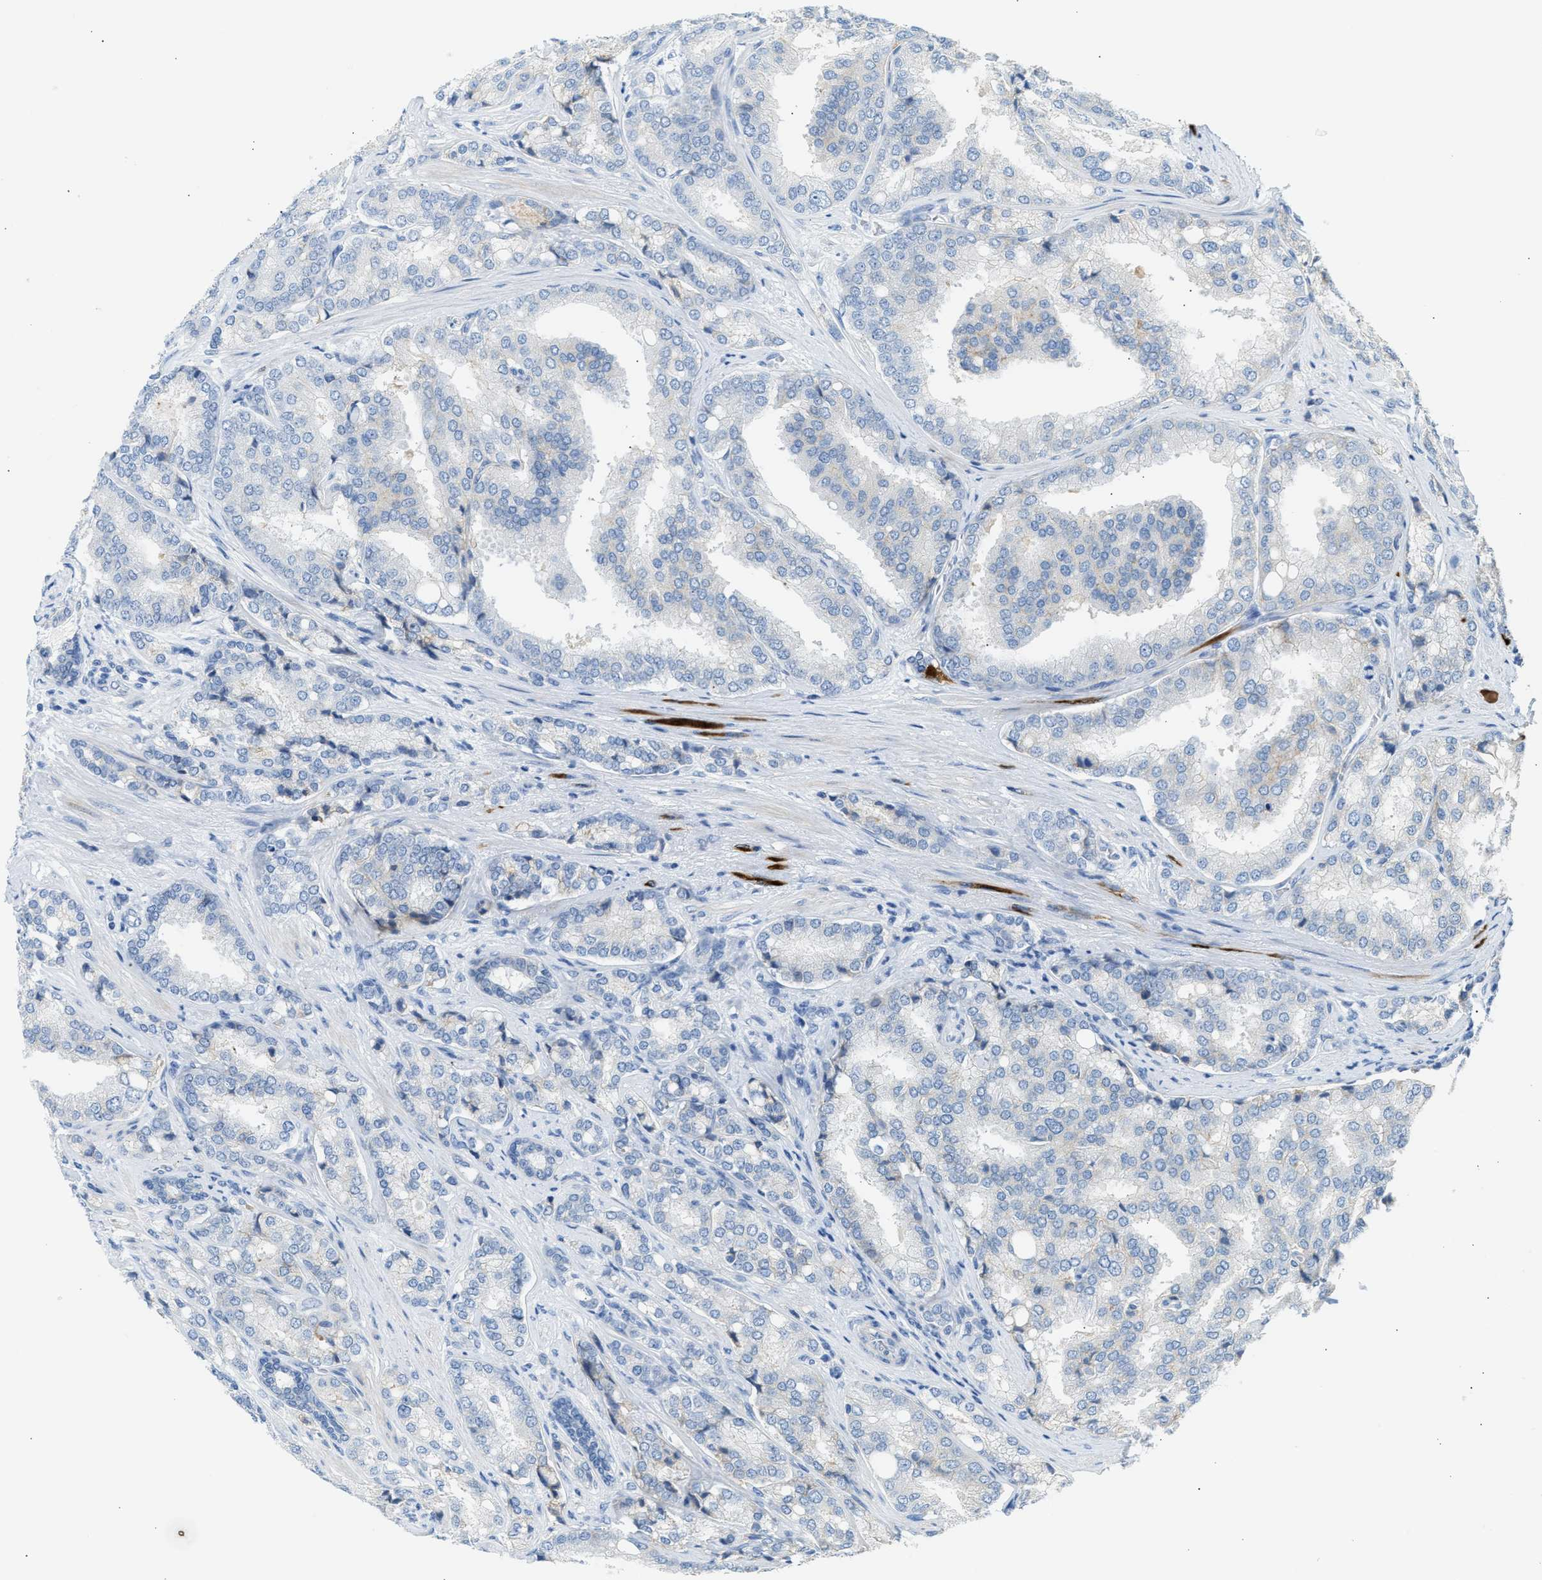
{"staining": {"intensity": "negative", "quantity": "none", "location": "none"}, "tissue": "prostate cancer", "cell_type": "Tumor cells", "image_type": "cancer", "snomed": [{"axis": "morphology", "description": "Adenocarcinoma, High grade"}, {"axis": "topography", "description": "Prostate"}], "caption": "IHC photomicrograph of neoplastic tissue: human prostate cancer stained with DAB demonstrates no significant protein positivity in tumor cells.", "gene": "ERBB2", "patient": {"sex": "male", "age": 50}}